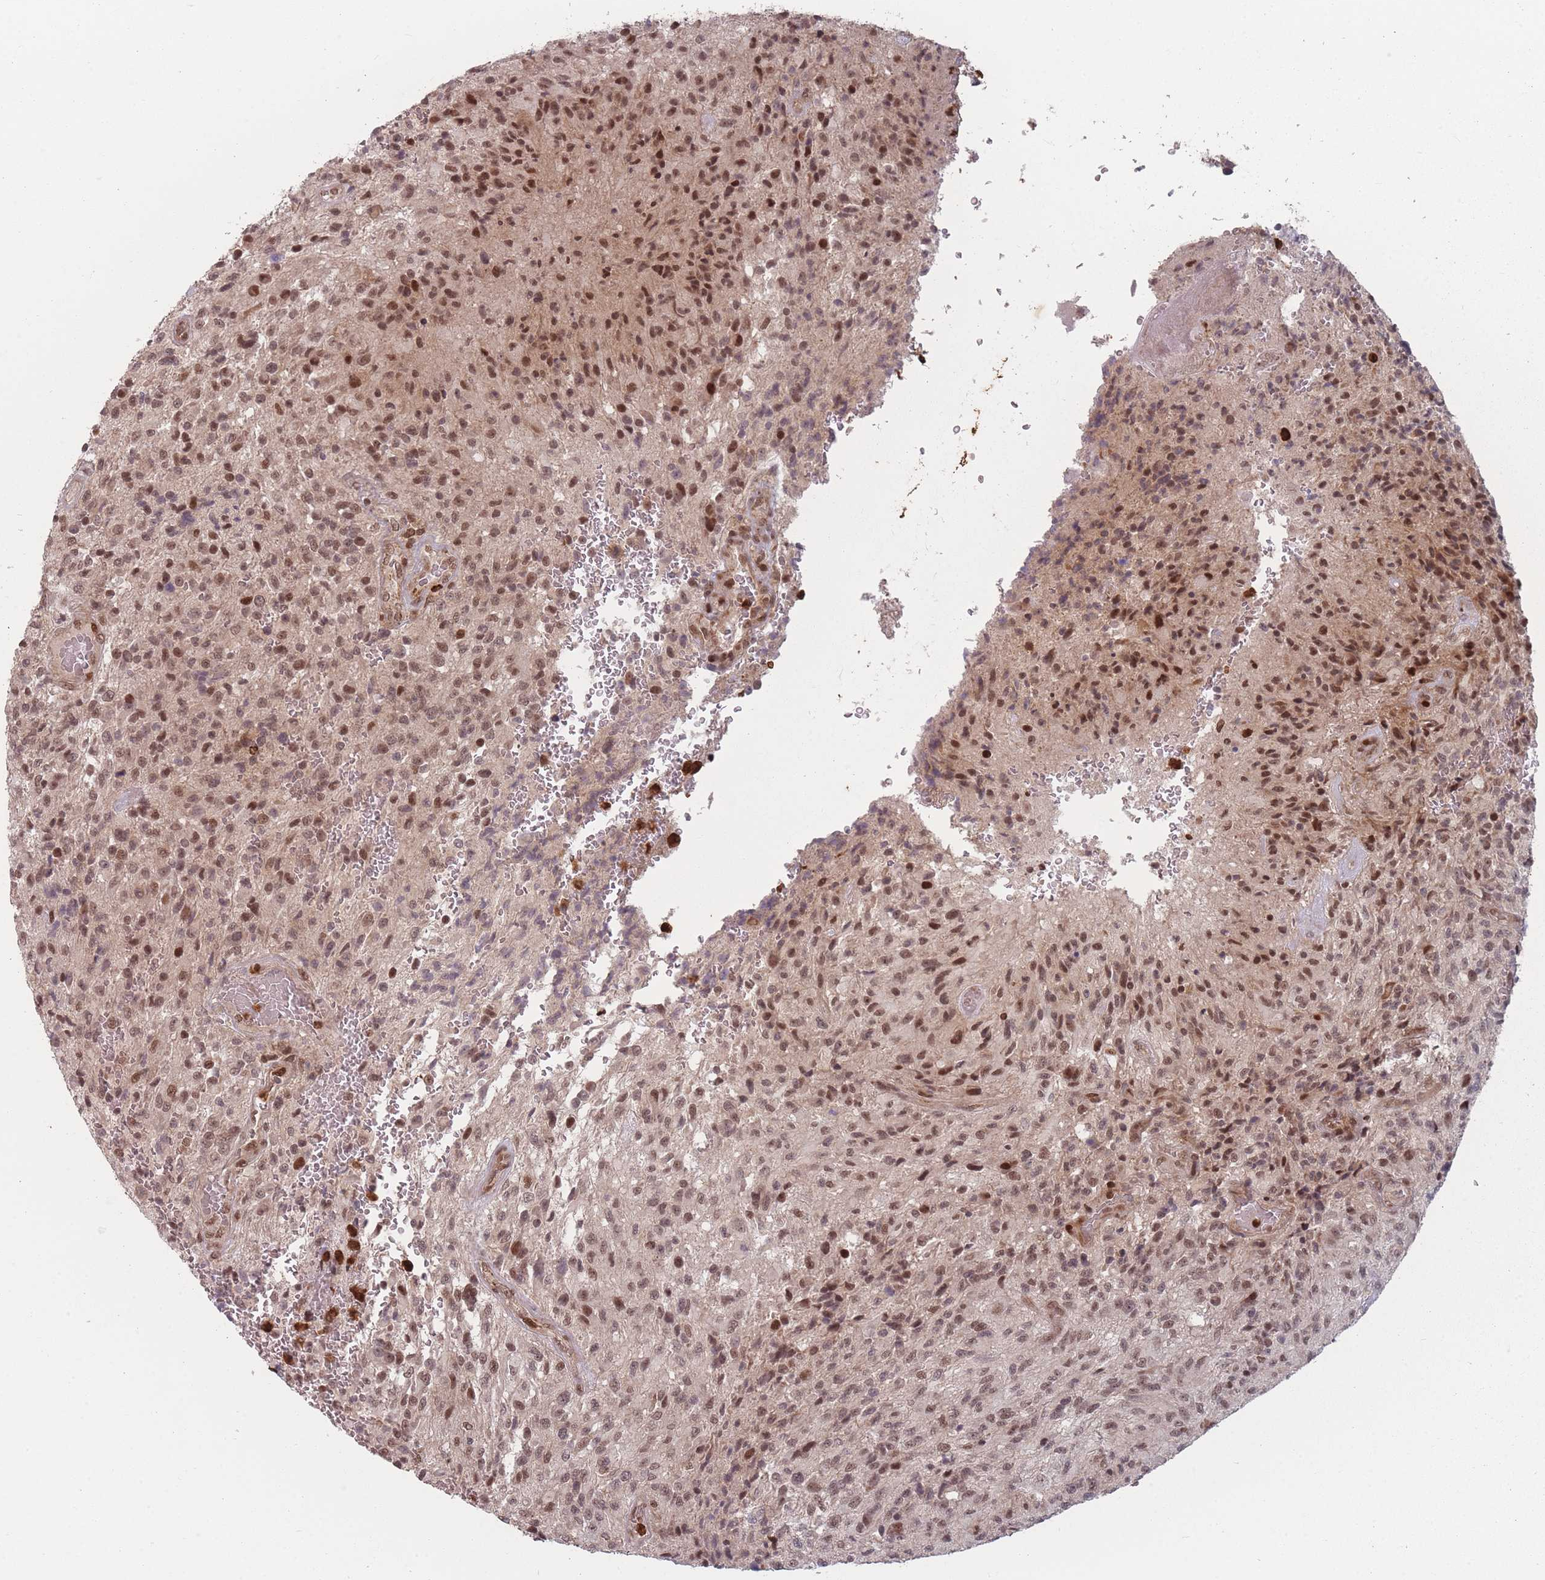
{"staining": {"intensity": "moderate", "quantity": ">75%", "location": "nuclear"}, "tissue": "glioma", "cell_type": "Tumor cells", "image_type": "cancer", "snomed": [{"axis": "morphology", "description": "Normal tissue, NOS"}, {"axis": "morphology", "description": "Glioma, malignant, High grade"}, {"axis": "topography", "description": "Cerebral cortex"}], "caption": "A brown stain highlights moderate nuclear positivity of a protein in human malignant glioma (high-grade) tumor cells. (Brightfield microscopy of DAB IHC at high magnification).", "gene": "WDR55", "patient": {"sex": "male", "age": 56}}